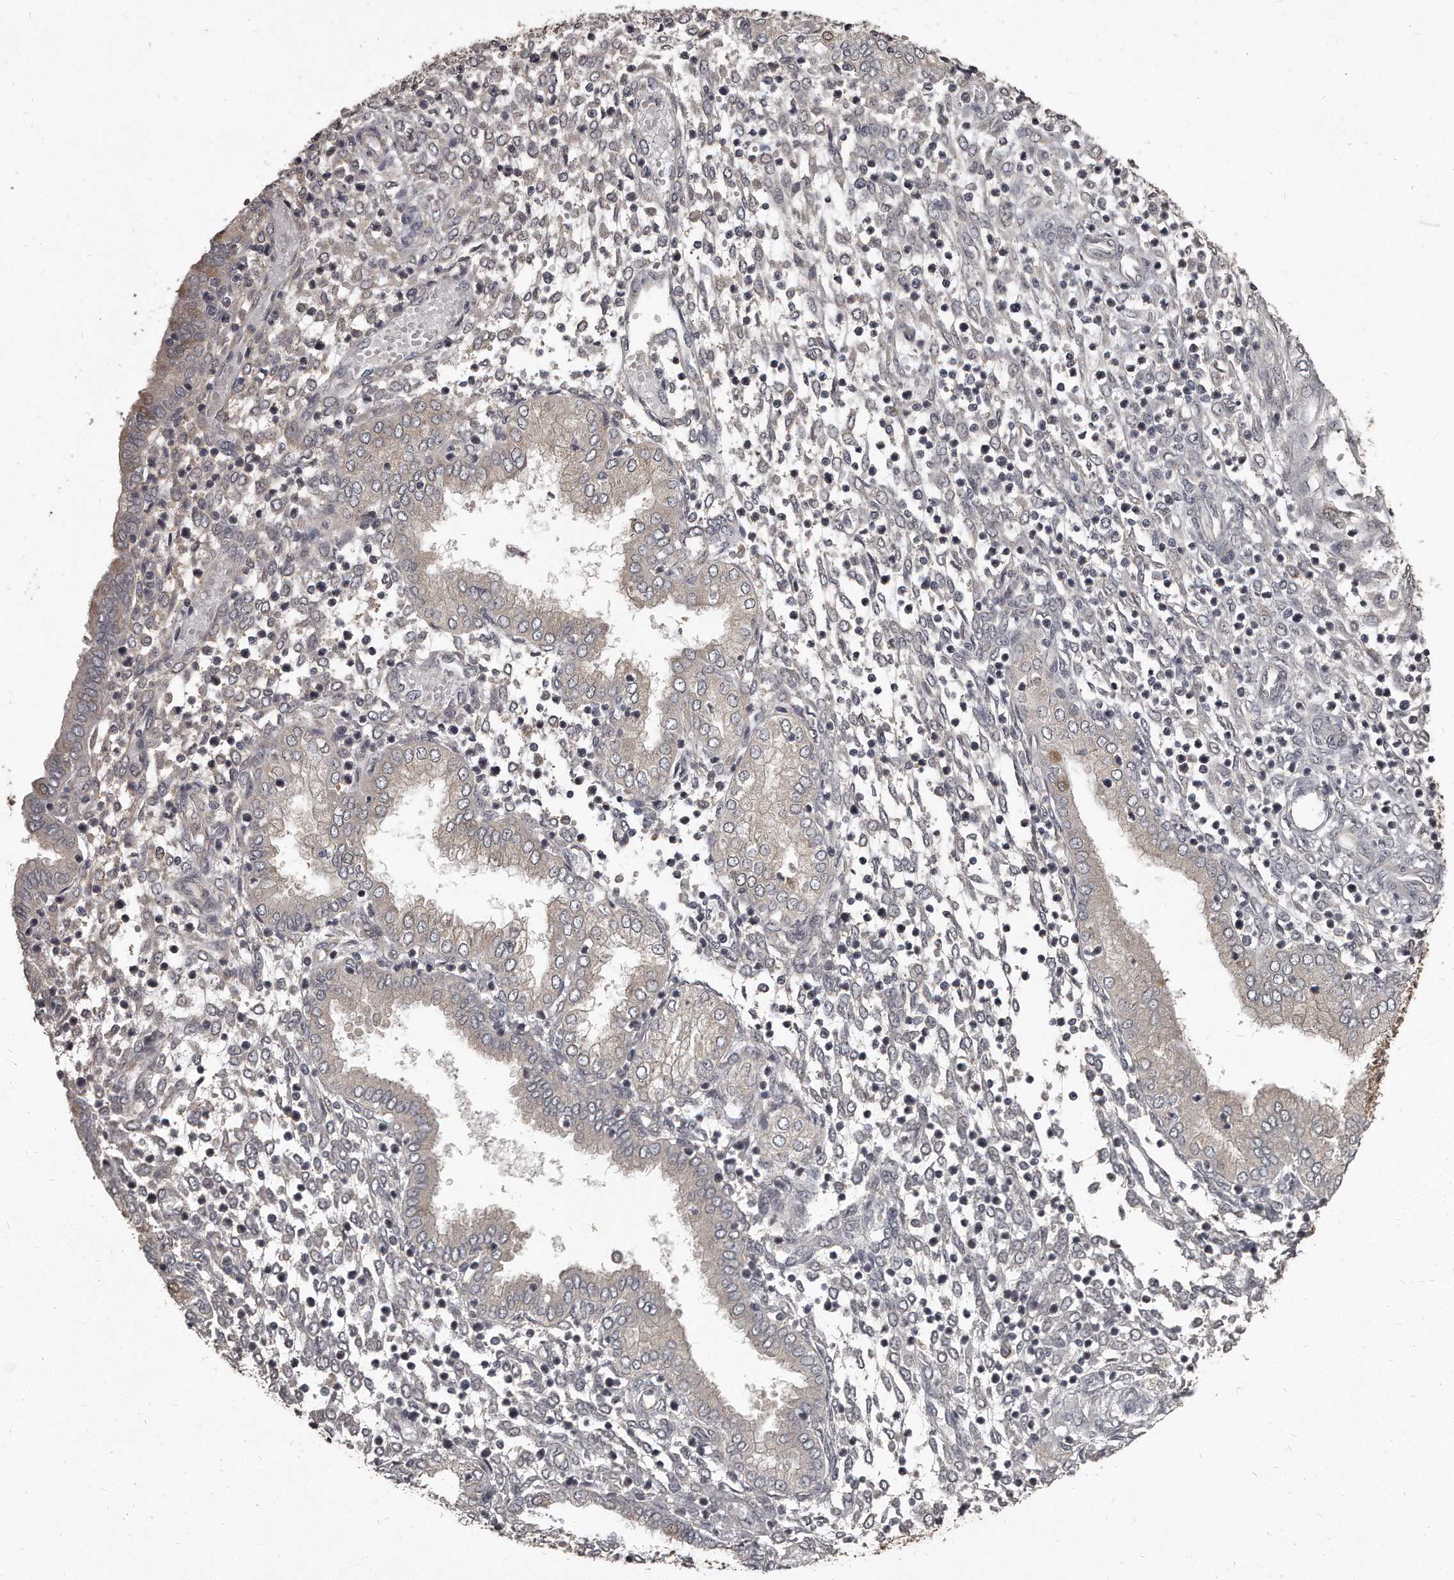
{"staining": {"intensity": "negative", "quantity": "none", "location": "none"}, "tissue": "endometrium", "cell_type": "Cells in endometrial stroma", "image_type": "normal", "snomed": [{"axis": "morphology", "description": "Normal tissue, NOS"}, {"axis": "topography", "description": "Endometrium"}], "caption": "A high-resolution histopathology image shows immunohistochemistry (IHC) staining of normal endometrium, which shows no significant staining in cells in endometrial stroma.", "gene": "GRB10", "patient": {"sex": "female", "age": 53}}